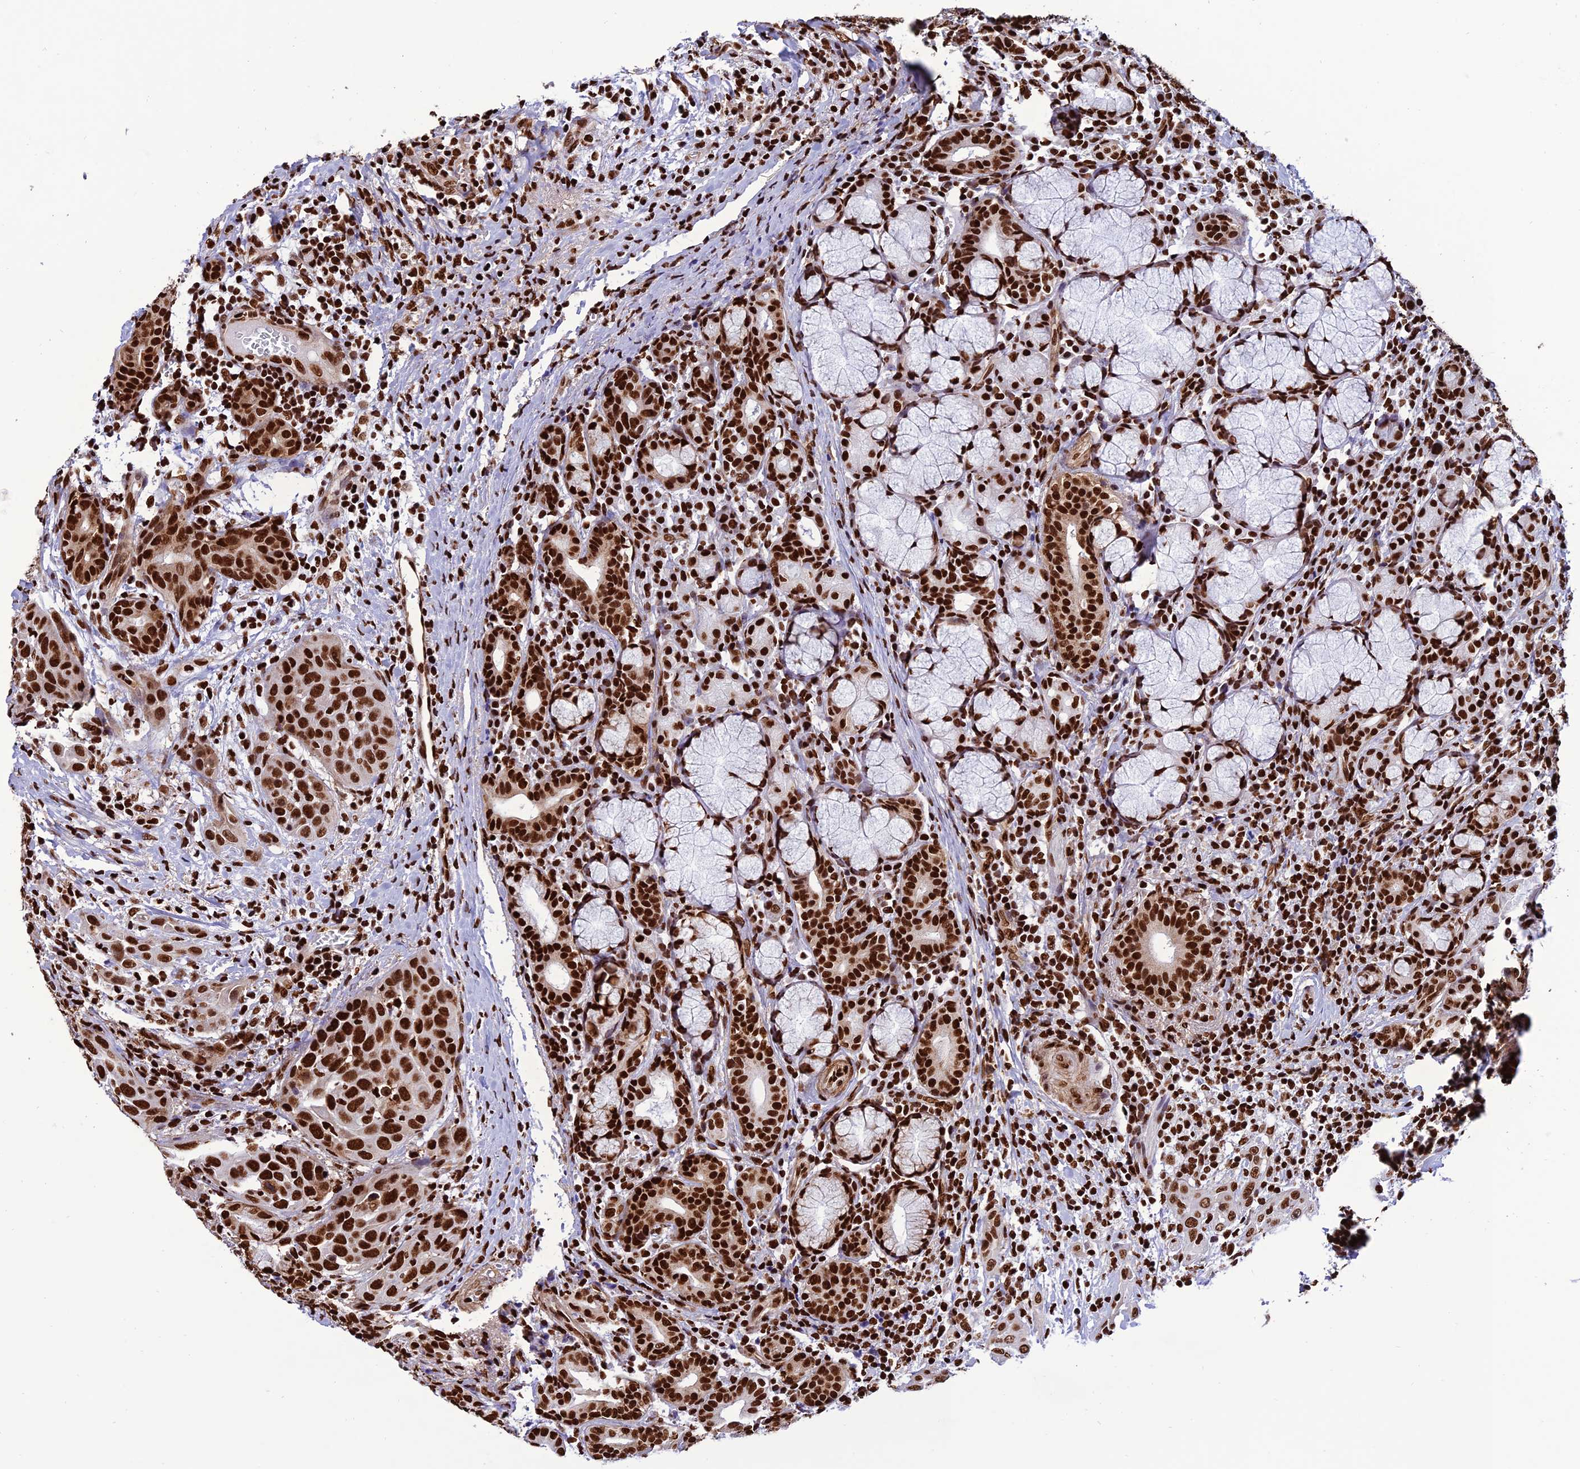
{"staining": {"intensity": "strong", "quantity": ">75%", "location": "nuclear"}, "tissue": "head and neck cancer", "cell_type": "Tumor cells", "image_type": "cancer", "snomed": [{"axis": "morphology", "description": "Squamous cell carcinoma, NOS"}, {"axis": "topography", "description": "Oral tissue"}, {"axis": "topography", "description": "Head-Neck"}], "caption": "Immunohistochemistry (IHC) (DAB (3,3'-diaminobenzidine)) staining of human squamous cell carcinoma (head and neck) exhibits strong nuclear protein positivity in approximately >75% of tumor cells.", "gene": "INO80E", "patient": {"sex": "female", "age": 50}}